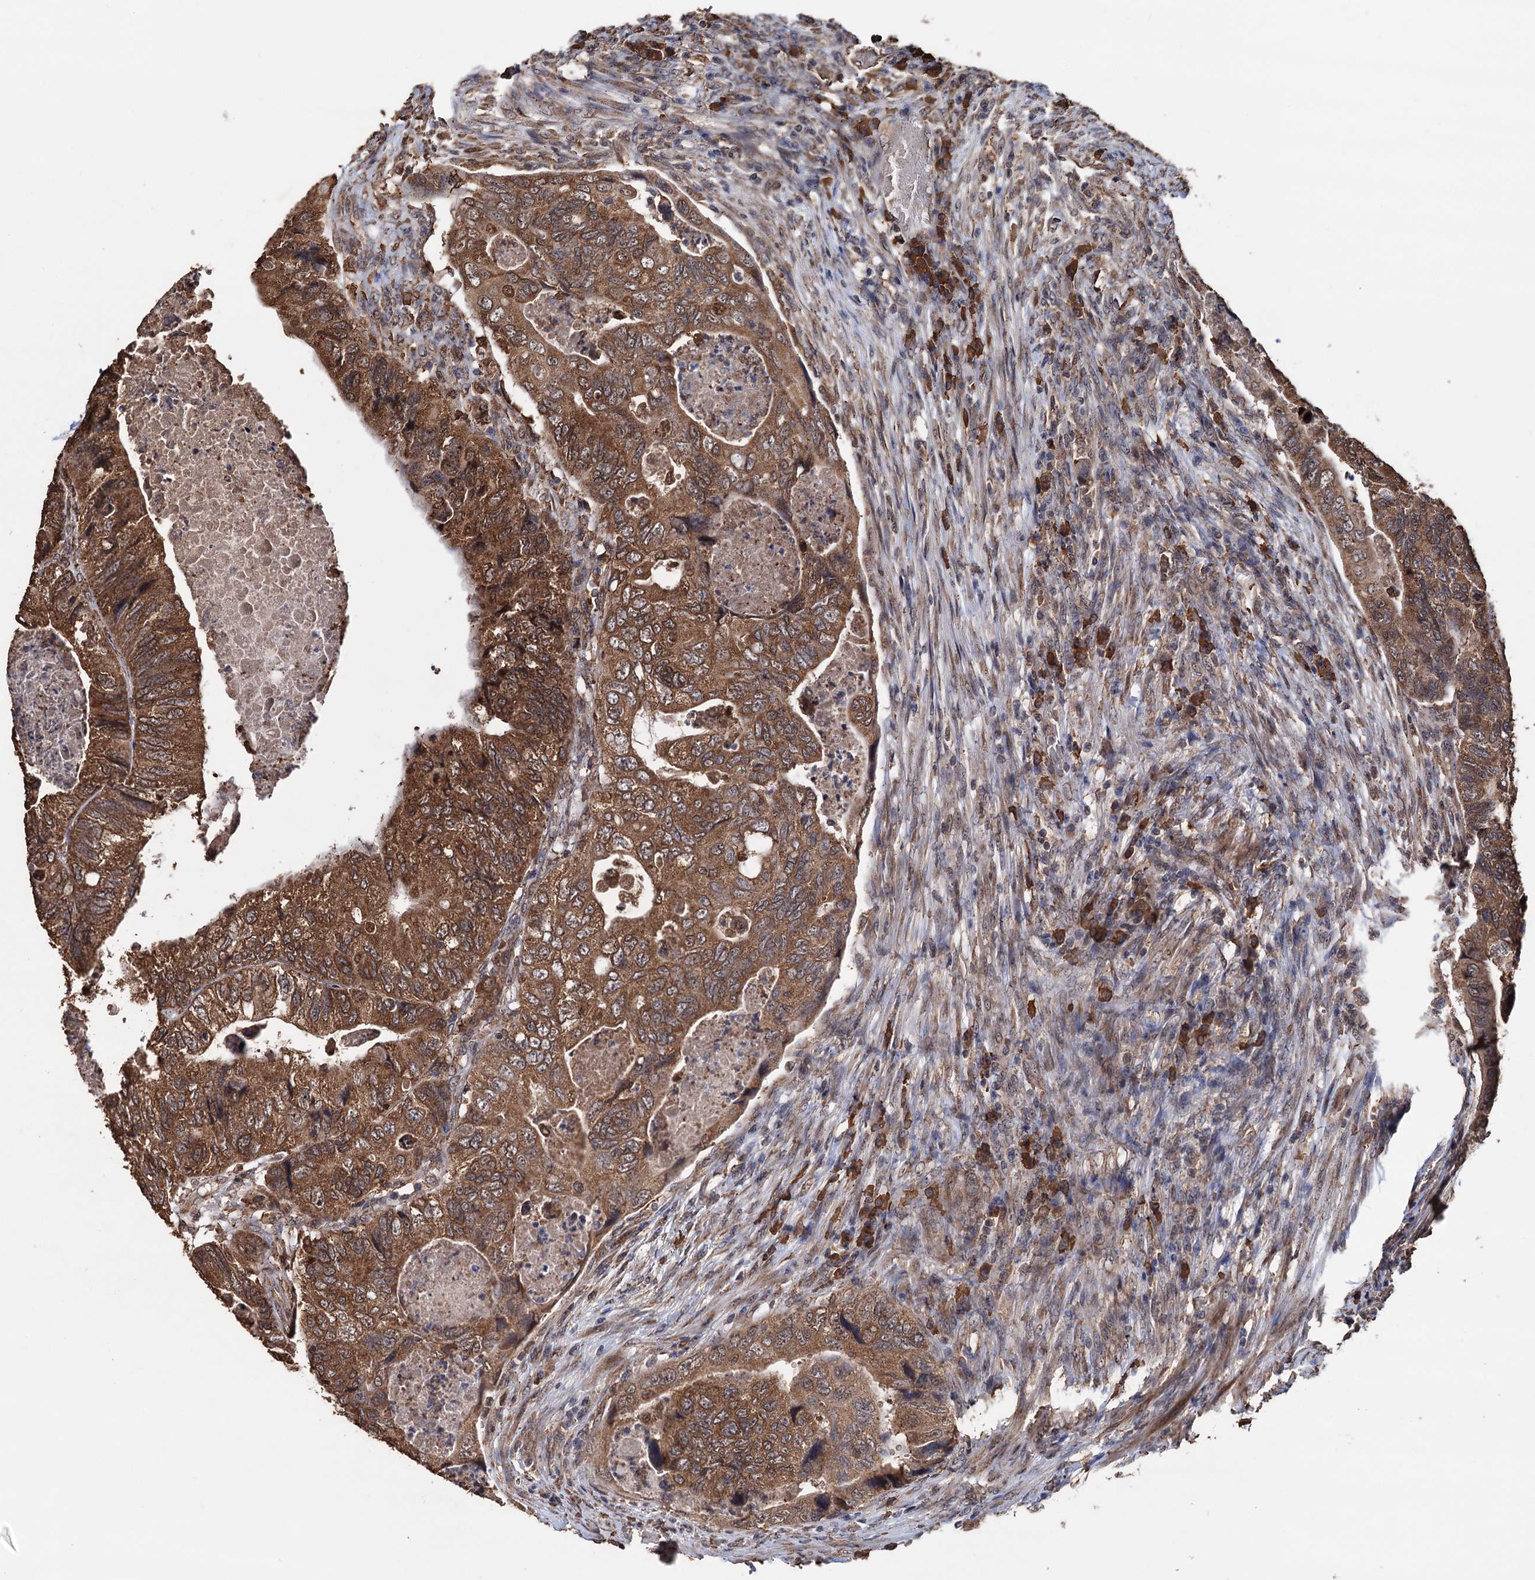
{"staining": {"intensity": "moderate", "quantity": ">75%", "location": "cytoplasmic/membranous"}, "tissue": "colorectal cancer", "cell_type": "Tumor cells", "image_type": "cancer", "snomed": [{"axis": "morphology", "description": "Adenocarcinoma, NOS"}, {"axis": "topography", "description": "Rectum"}], "caption": "IHC (DAB) staining of colorectal cancer (adenocarcinoma) displays moderate cytoplasmic/membranous protein expression in about >75% of tumor cells. (brown staining indicates protein expression, while blue staining denotes nuclei).", "gene": "TBC1D12", "patient": {"sex": "male", "age": 63}}